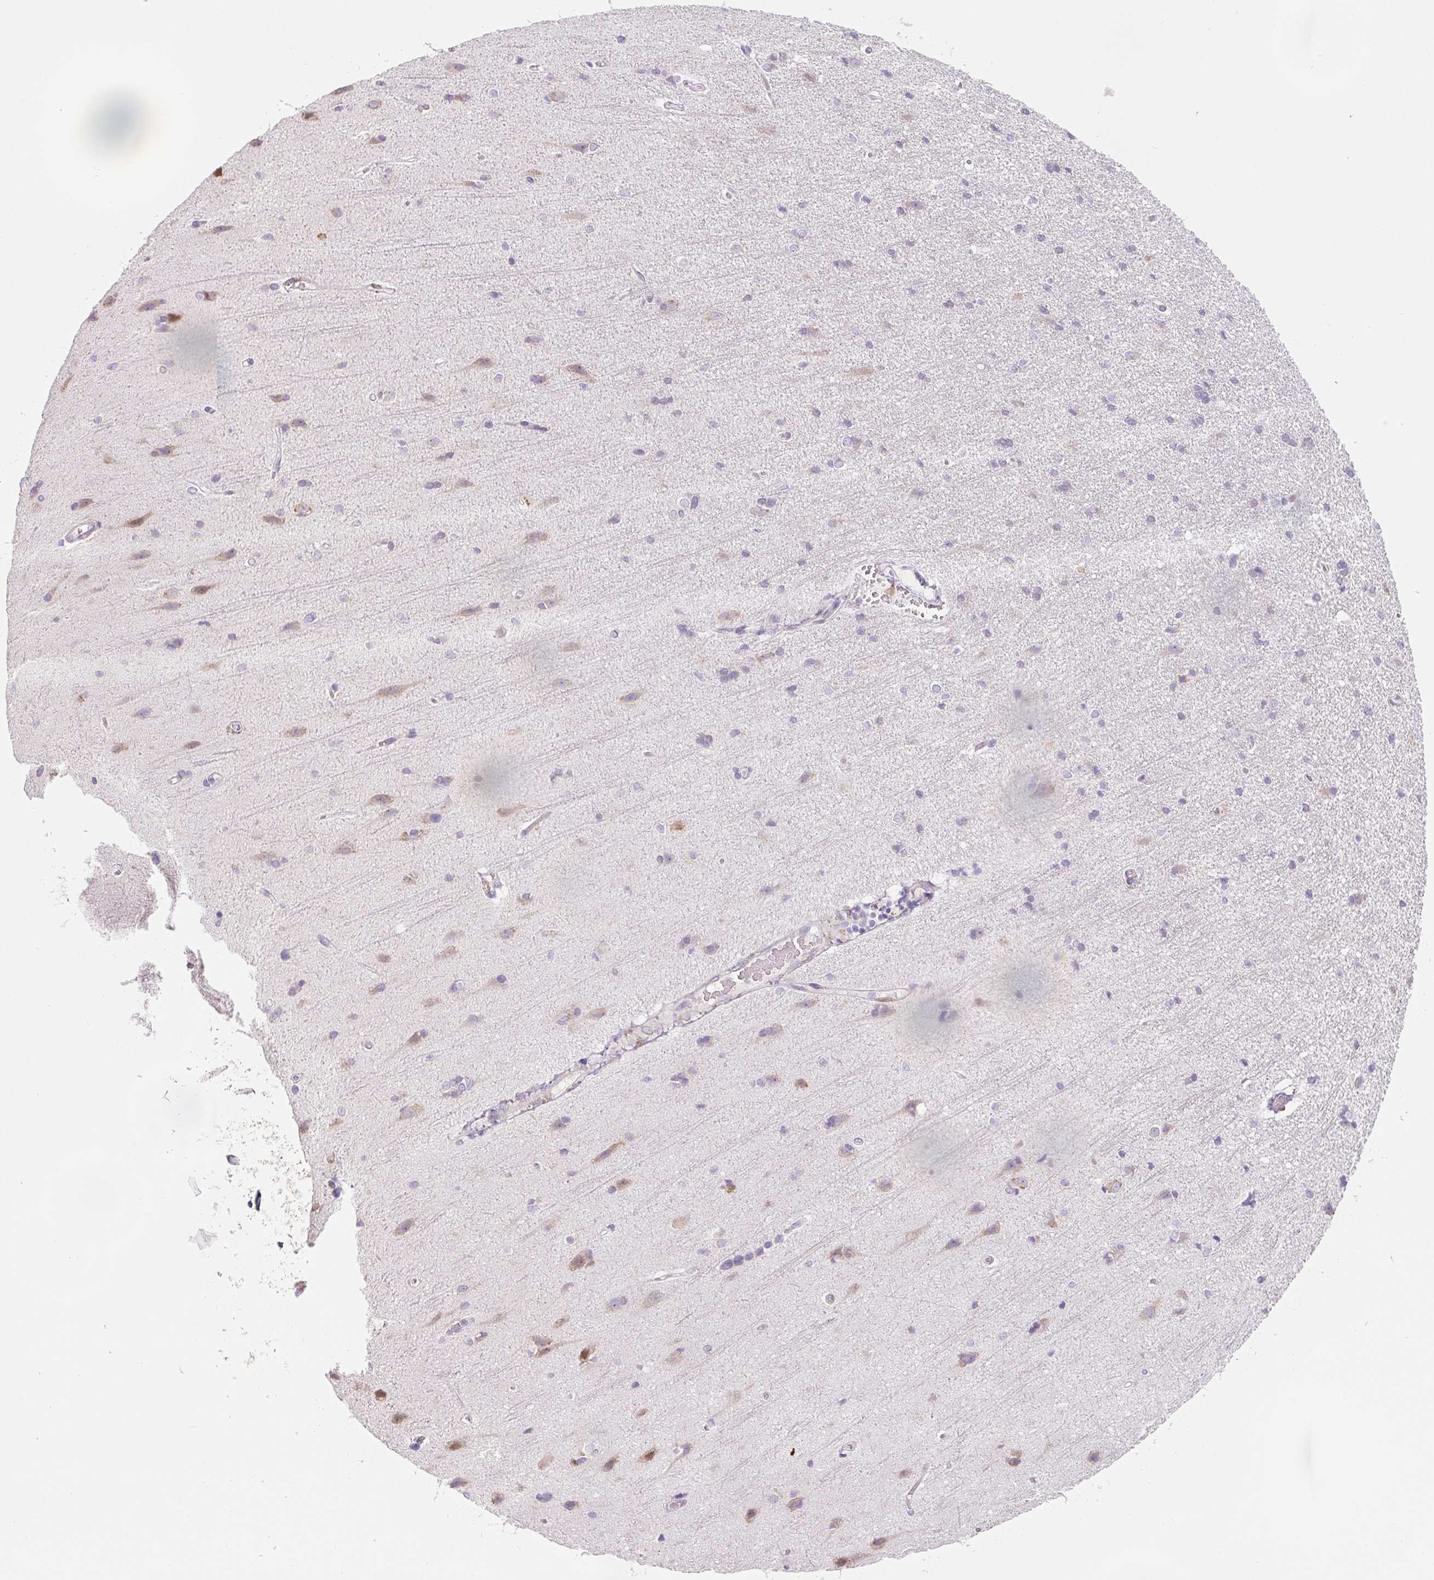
{"staining": {"intensity": "negative", "quantity": "none", "location": "none"}, "tissue": "cerebral cortex", "cell_type": "Endothelial cells", "image_type": "normal", "snomed": [{"axis": "morphology", "description": "Normal tissue, NOS"}, {"axis": "topography", "description": "Cerebral cortex"}], "caption": "Immunohistochemistry (IHC) photomicrograph of normal cerebral cortex stained for a protein (brown), which displays no positivity in endothelial cells.", "gene": "PWWP3B", "patient": {"sex": "male", "age": 37}}